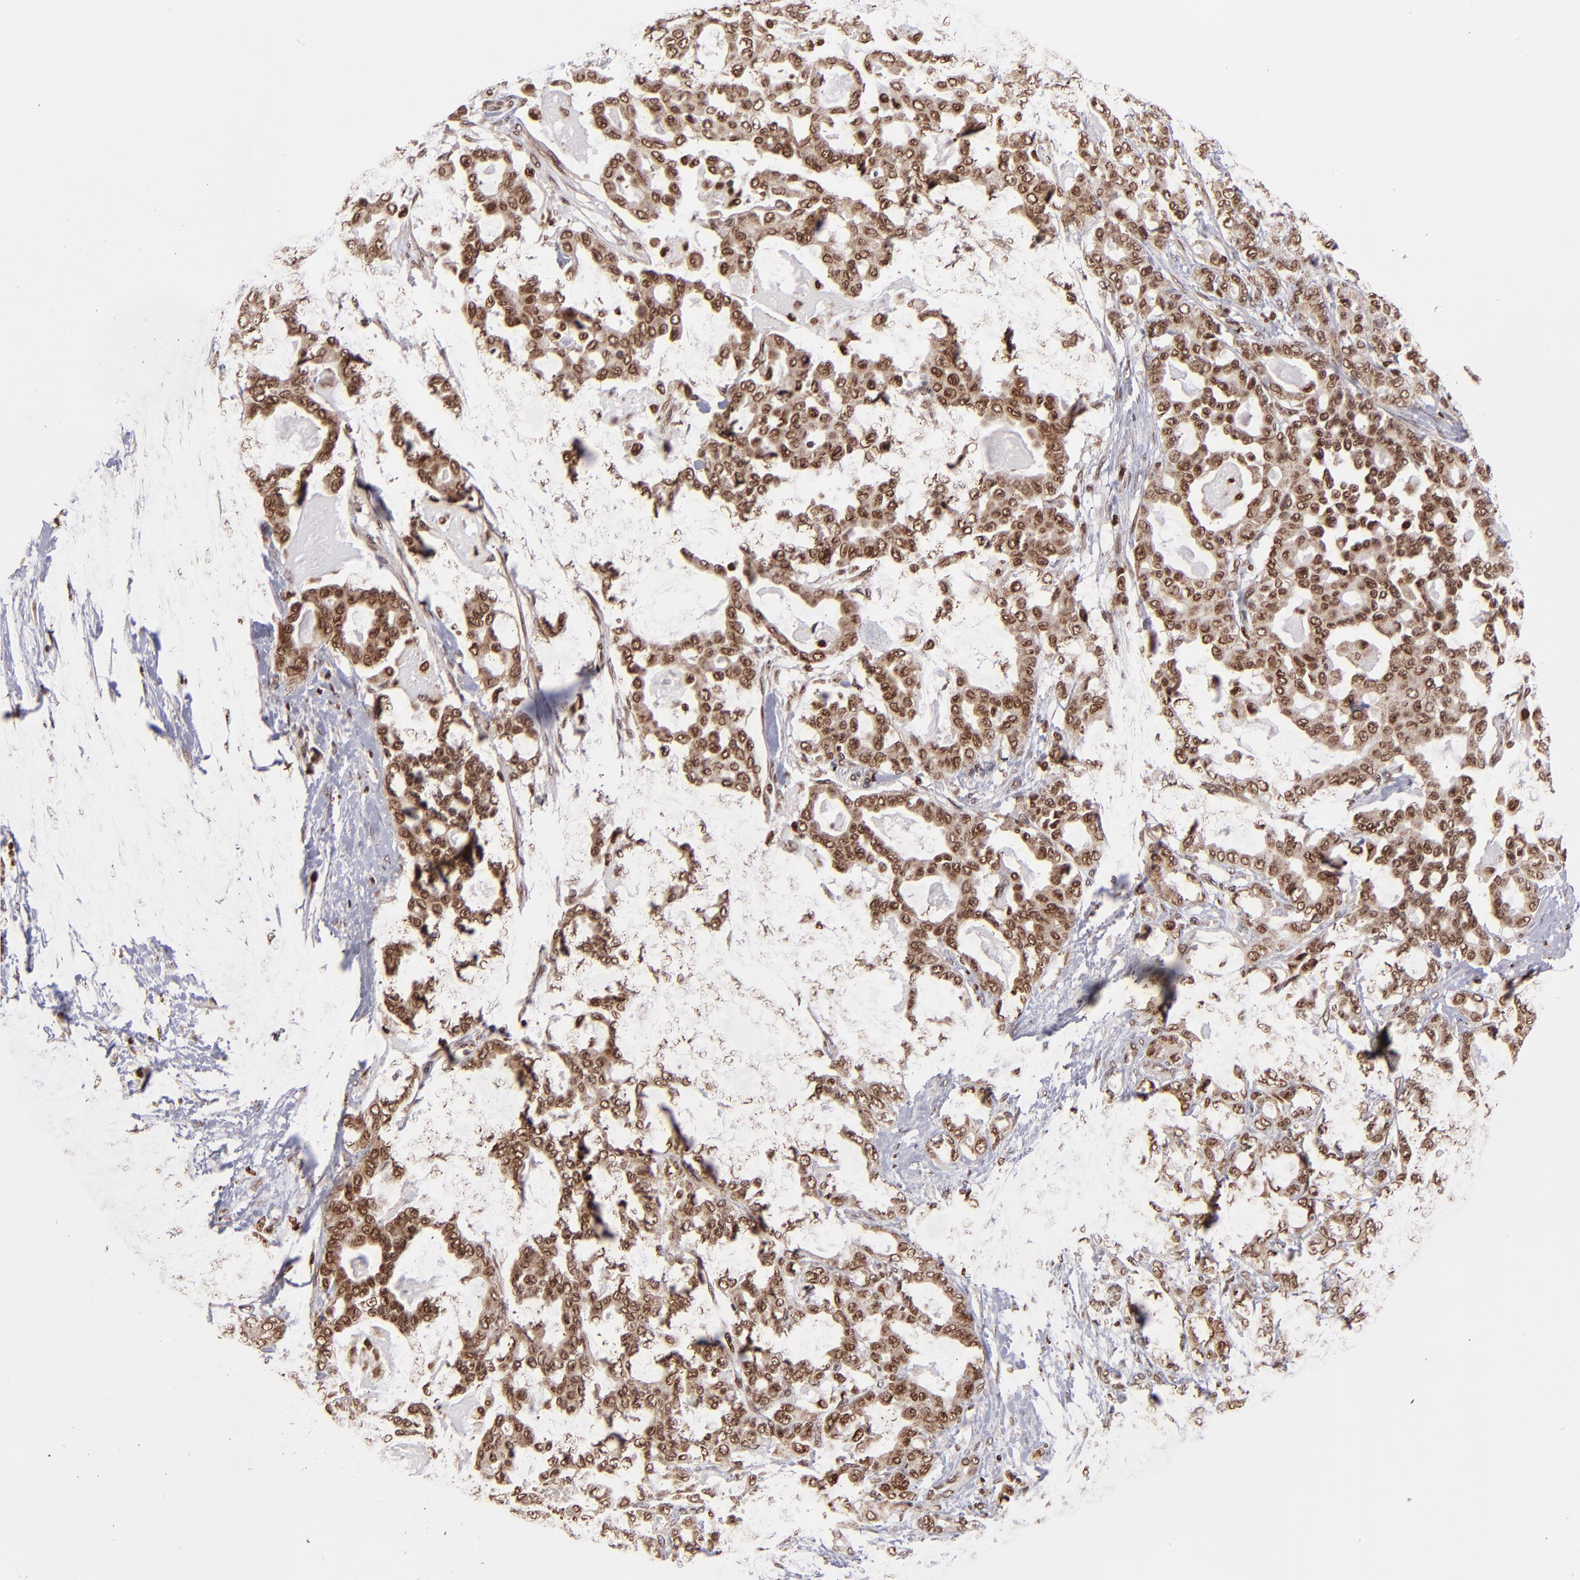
{"staining": {"intensity": "moderate", "quantity": ">75%", "location": "cytoplasmic/membranous,nuclear"}, "tissue": "pancreatic cancer", "cell_type": "Tumor cells", "image_type": "cancer", "snomed": [{"axis": "morphology", "description": "Adenocarcinoma, NOS"}, {"axis": "topography", "description": "Pancreas"}], "caption": "Human adenocarcinoma (pancreatic) stained for a protein (brown) reveals moderate cytoplasmic/membranous and nuclear positive staining in approximately >75% of tumor cells.", "gene": "TOP1MT", "patient": {"sex": "male", "age": 63}}